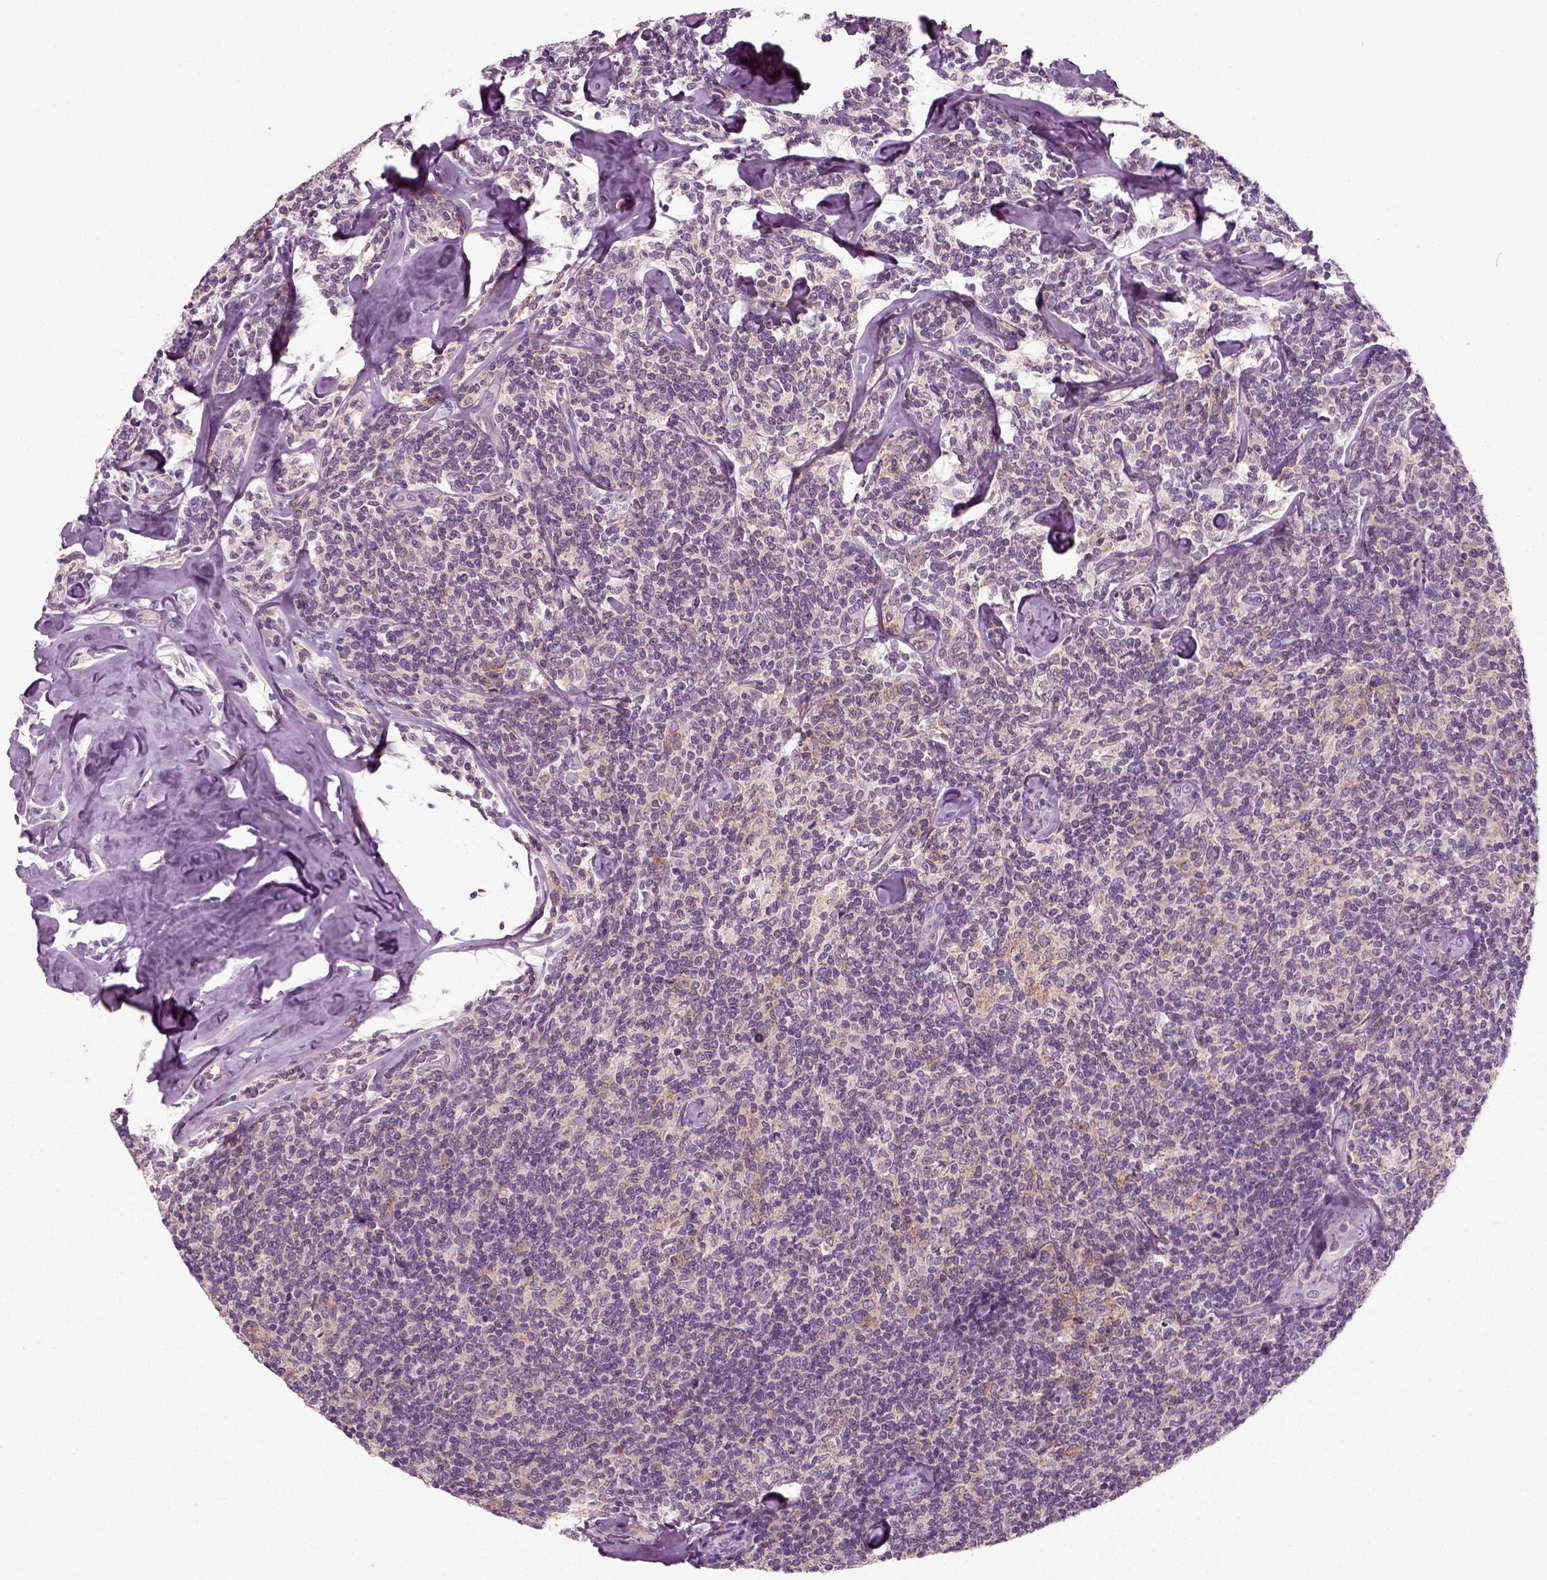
{"staining": {"intensity": "negative", "quantity": "none", "location": "none"}, "tissue": "lymphoma", "cell_type": "Tumor cells", "image_type": "cancer", "snomed": [{"axis": "morphology", "description": "Malignant lymphoma, non-Hodgkin's type, Low grade"}, {"axis": "topography", "description": "Lymph node"}], "caption": "Immunohistochemistry of low-grade malignant lymphoma, non-Hodgkin's type displays no expression in tumor cells. (DAB immunohistochemistry, high magnification).", "gene": "RND2", "patient": {"sex": "female", "age": 56}}